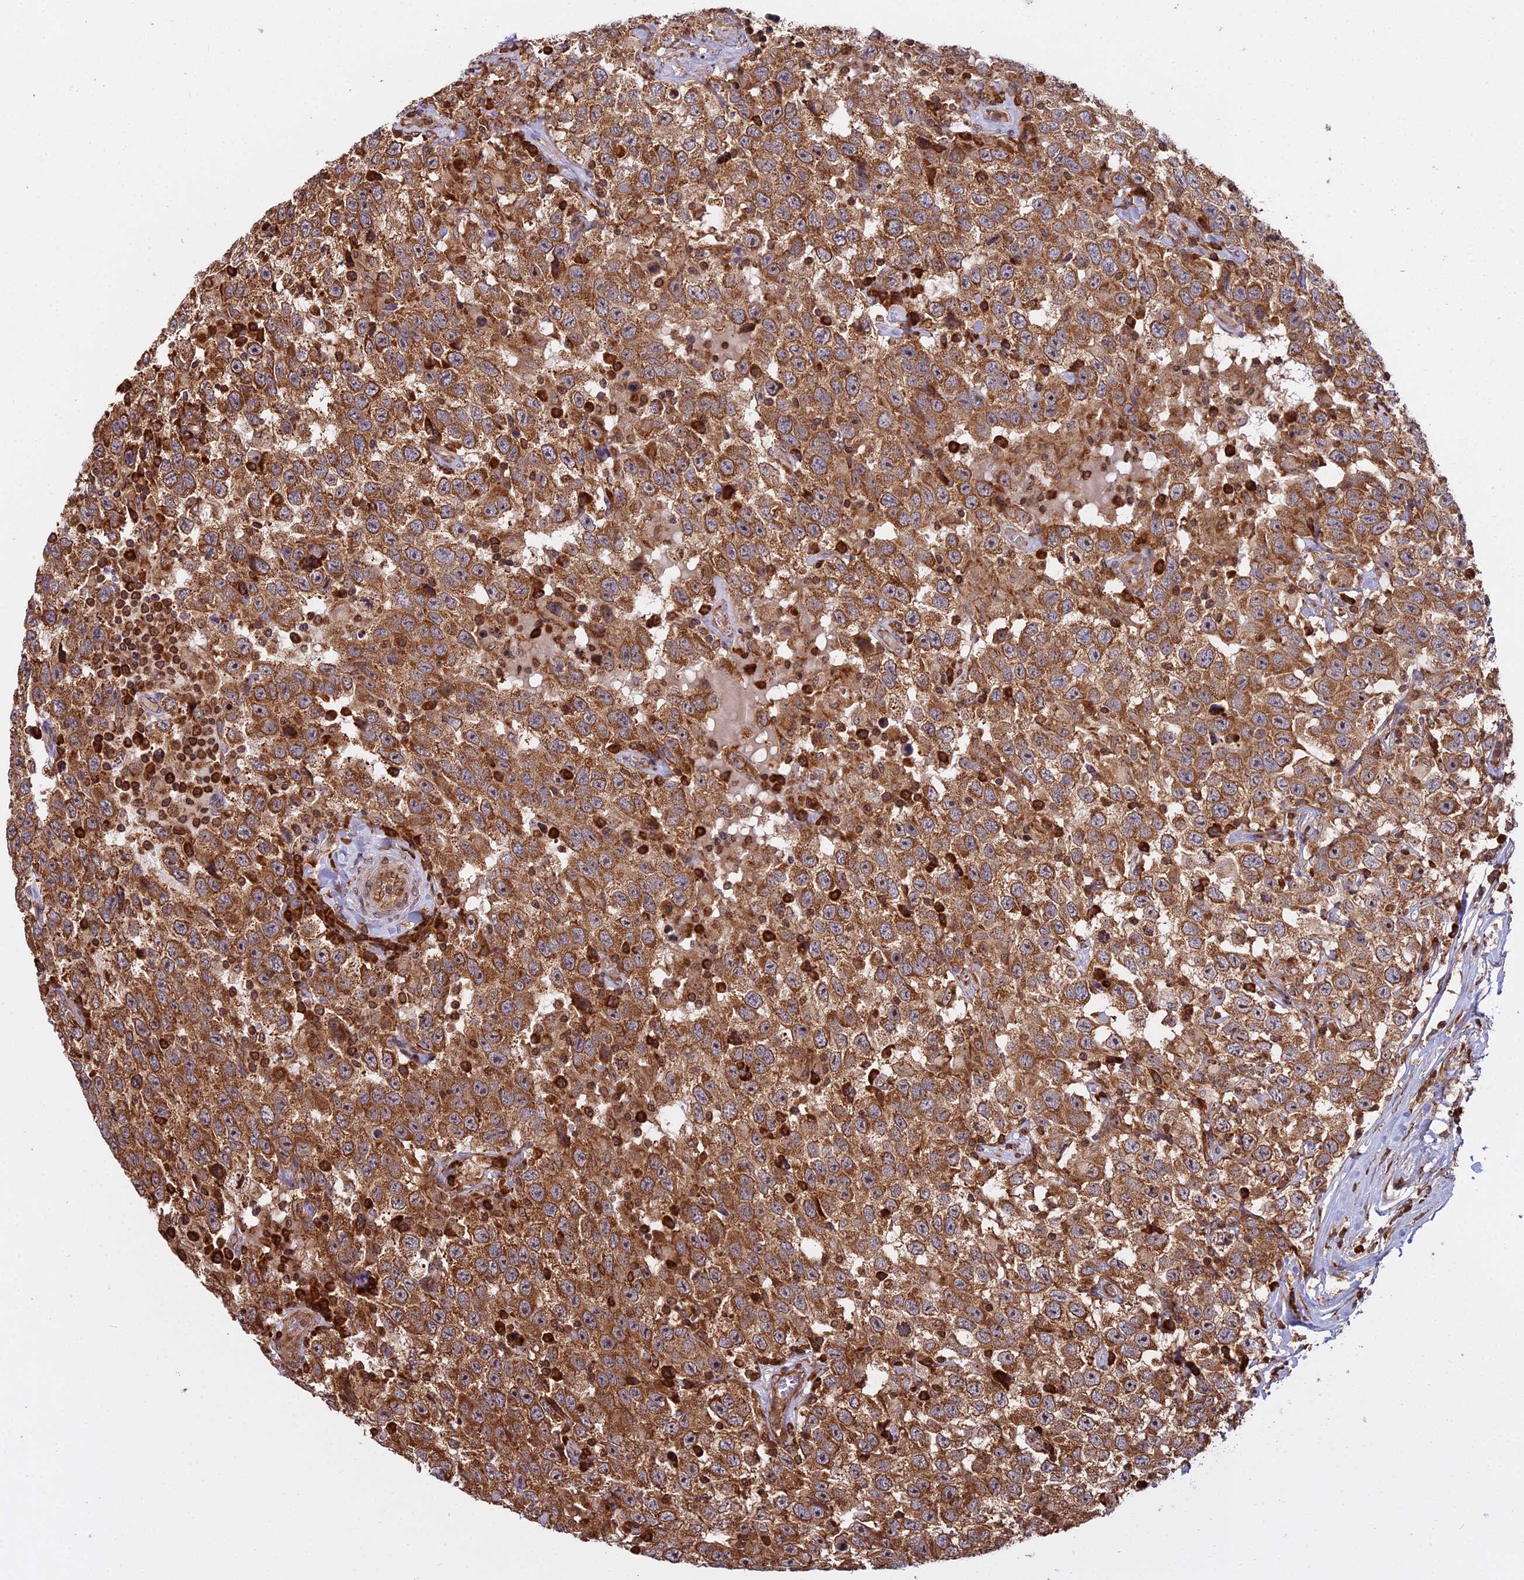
{"staining": {"intensity": "strong", "quantity": ">75%", "location": "cytoplasmic/membranous"}, "tissue": "testis cancer", "cell_type": "Tumor cells", "image_type": "cancer", "snomed": [{"axis": "morphology", "description": "Seminoma, NOS"}, {"axis": "topography", "description": "Testis"}], "caption": "Immunohistochemistry image of neoplastic tissue: human testis seminoma stained using IHC reveals high levels of strong protein expression localized specifically in the cytoplasmic/membranous of tumor cells, appearing as a cytoplasmic/membranous brown color.", "gene": "RPL26", "patient": {"sex": "male", "age": 41}}